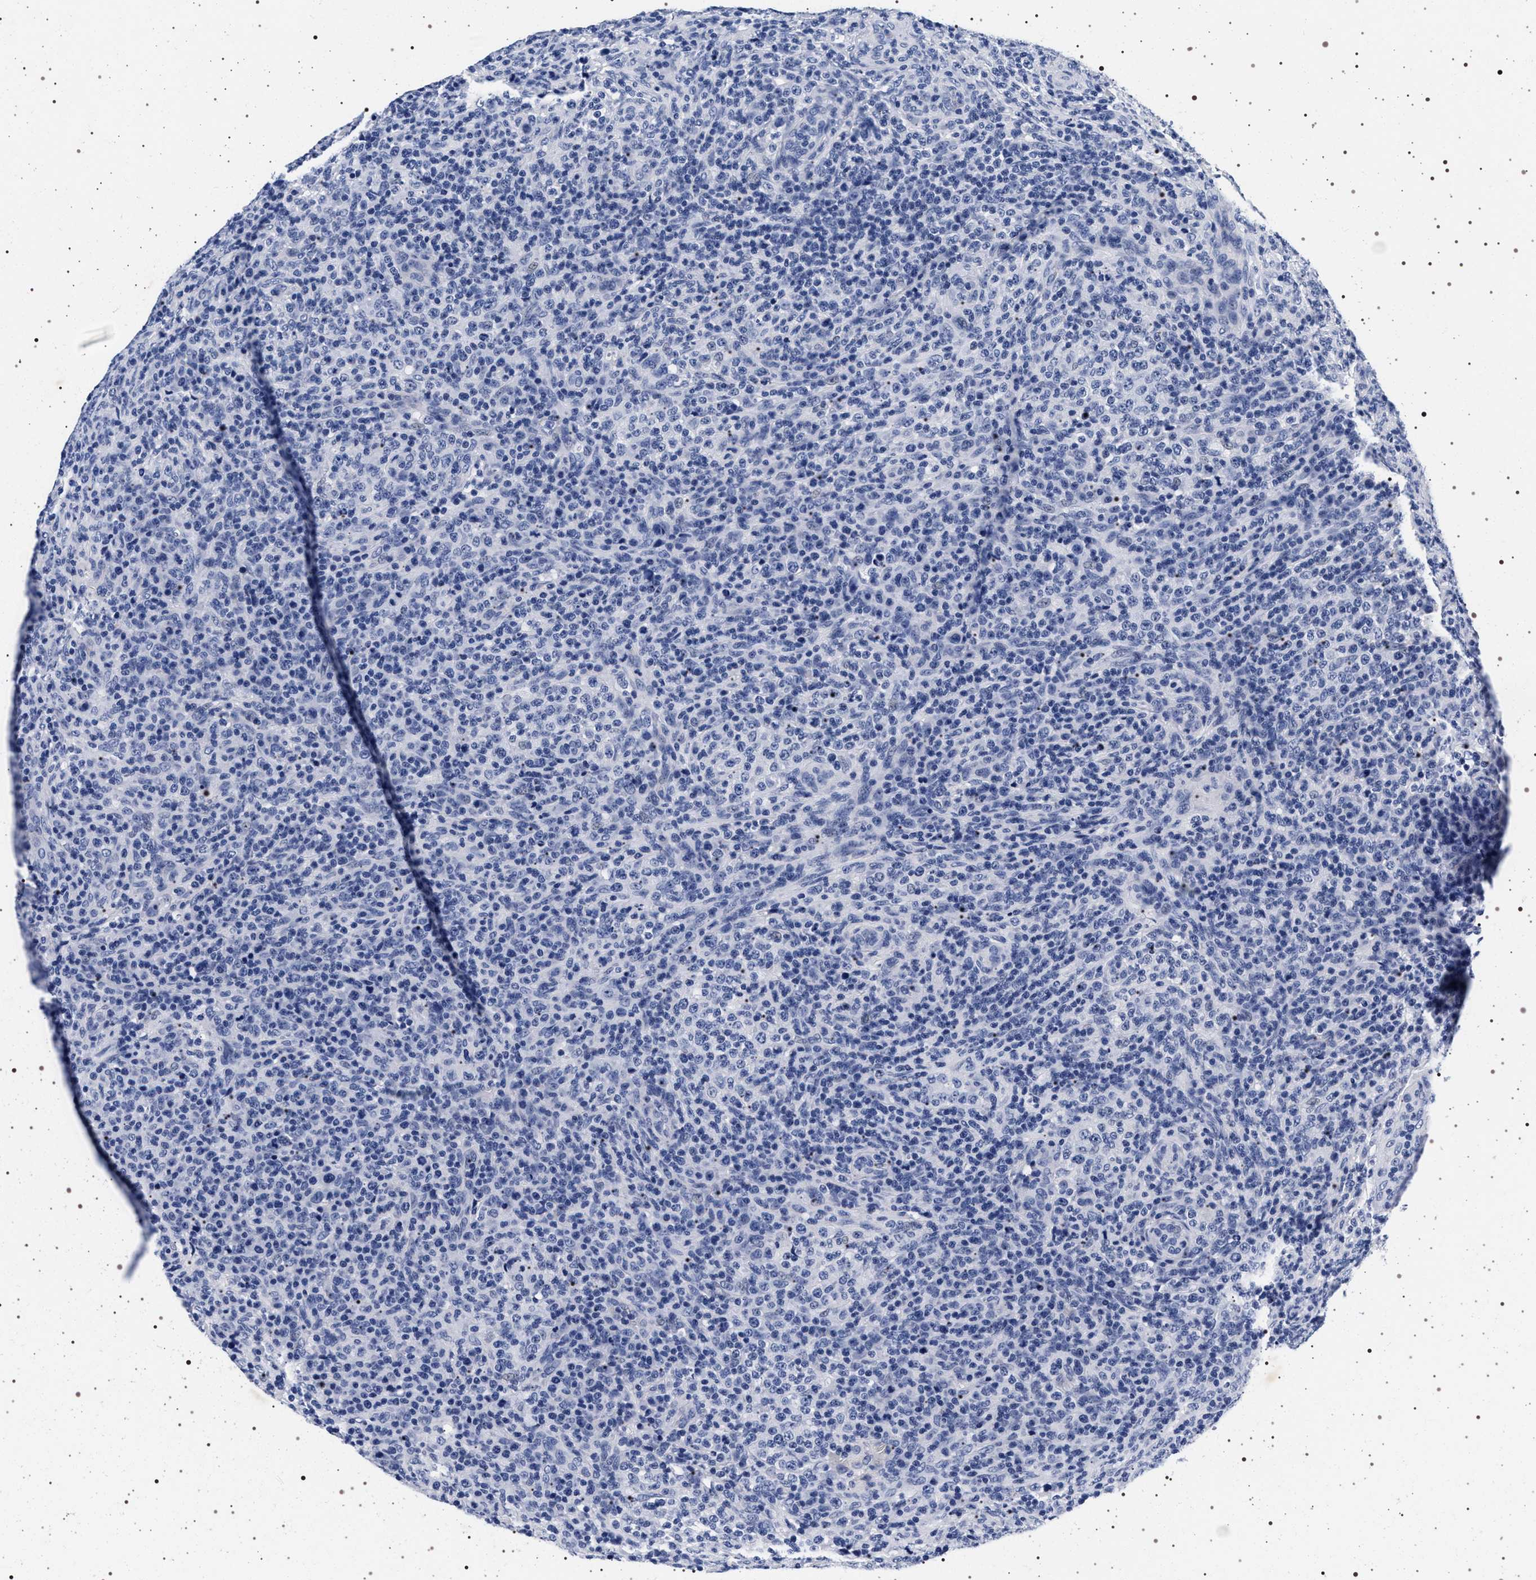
{"staining": {"intensity": "negative", "quantity": "none", "location": "none"}, "tissue": "lymphoma", "cell_type": "Tumor cells", "image_type": "cancer", "snomed": [{"axis": "morphology", "description": "Malignant lymphoma, non-Hodgkin's type, High grade"}, {"axis": "topography", "description": "Lymph node"}], "caption": "Lymphoma stained for a protein using immunohistochemistry demonstrates no positivity tumor cells.", "gene": "SYN1", "patient": {"sex": "female", "age": 76}}